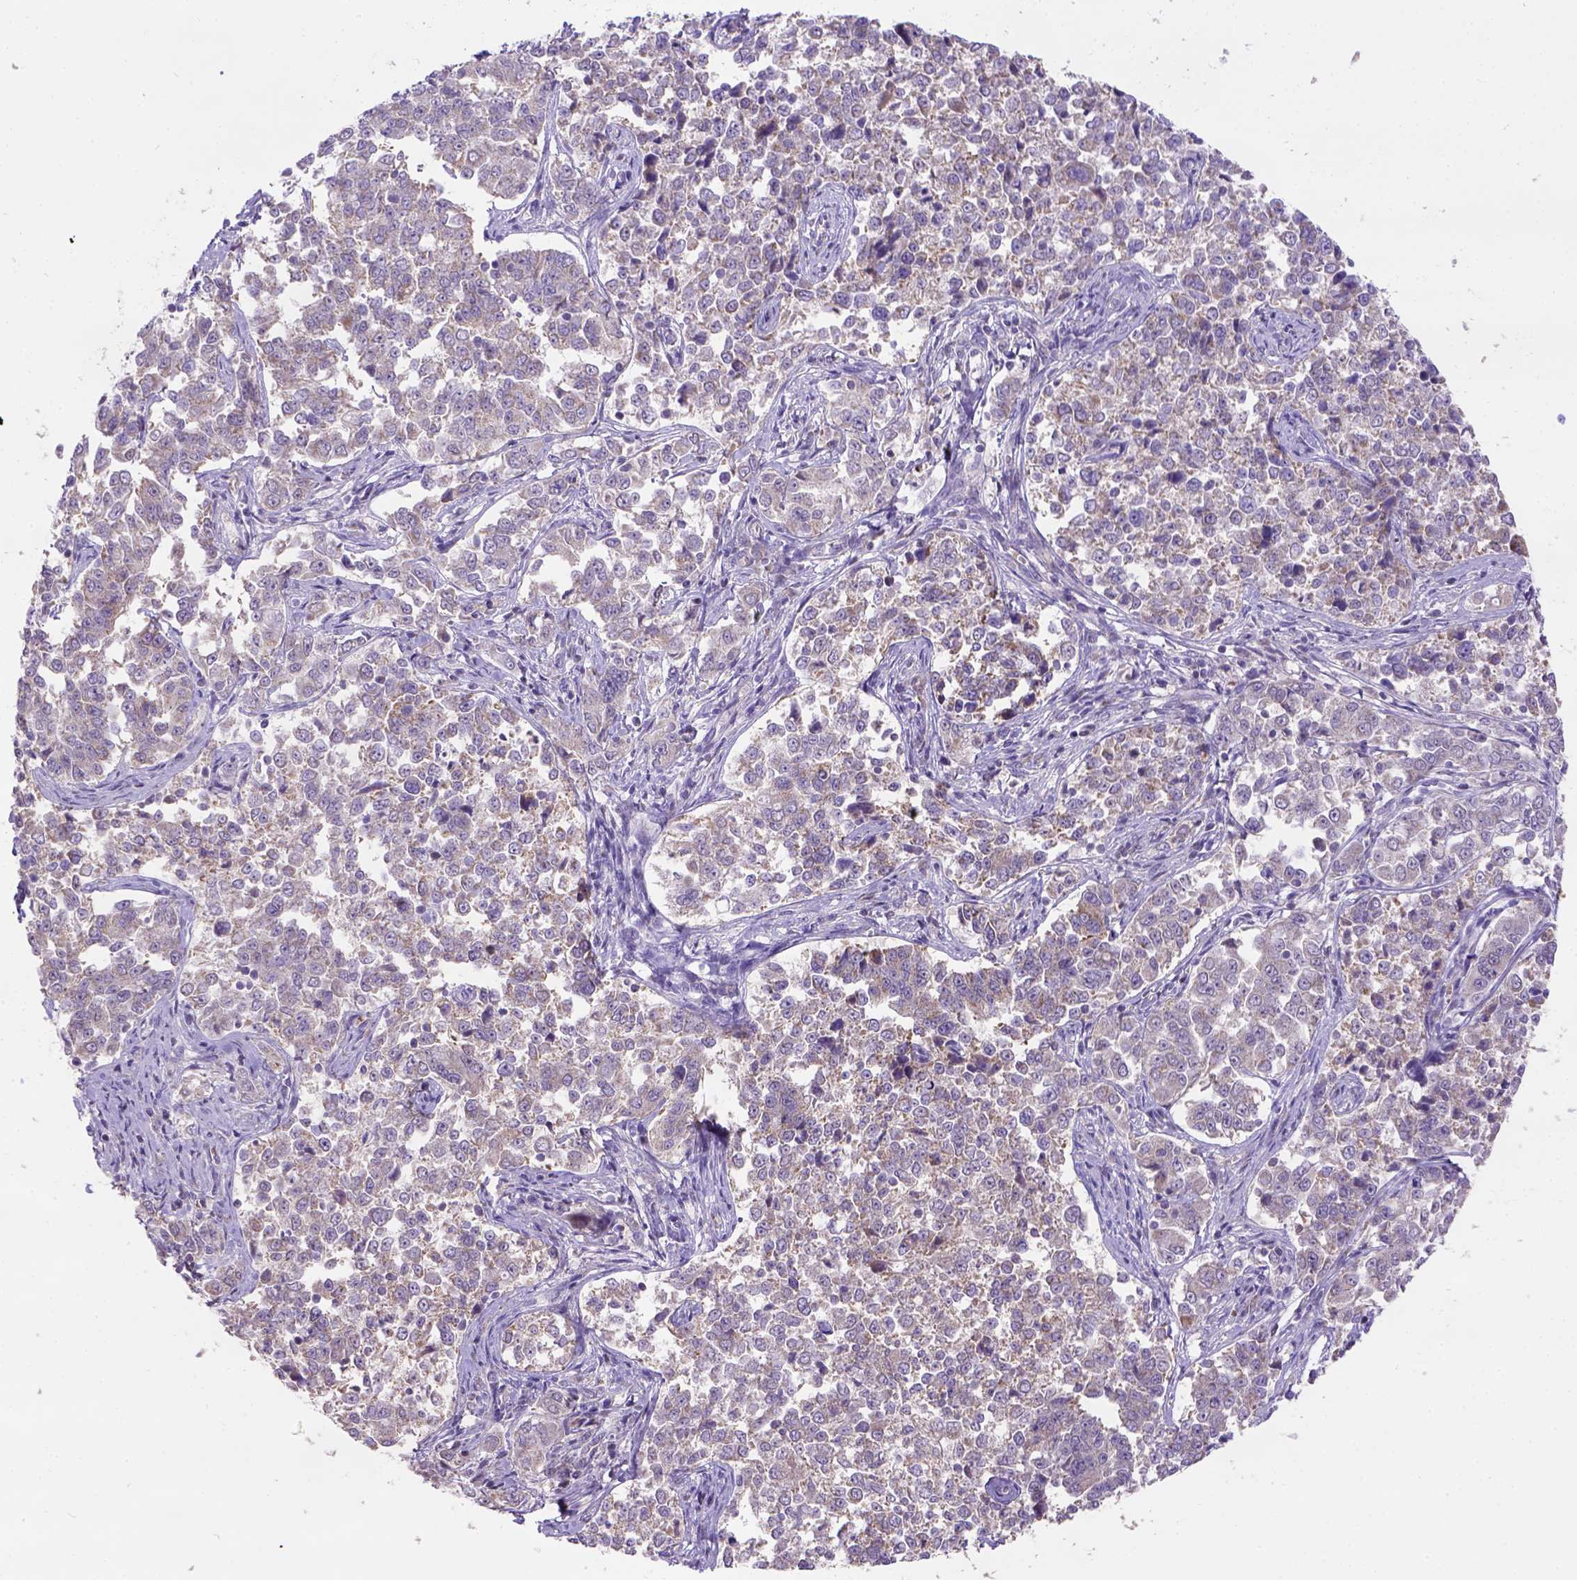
{"staining": {"intensity": "weak", "quantity": ">75%", "location": "cytoplasmic/membranous"}, "tissue": "endometrial cancer", "cell_type": "Tumor cells", "image_type": "cancer", "snomed": [{"axis": "morphology", "description": "Adenocarcinoma, NOS"}, {"axis": "topography", "description": "Endometrium"}], "caption": "Immunohistochemistry (IHC) staining of endometrial cancer, which exhibits low levels of weak cytoplasmic/membranous positivity in approximately >75% of tumor cells indicating weak cytoplasmic/membranous protein positivity. The staining was performed using DAB (brown) for protein detection and nuclei were counterstained in hematoxylin (blue).", "gene": "L2HGDH", "patient": {"sex": "female", "age": 43}}